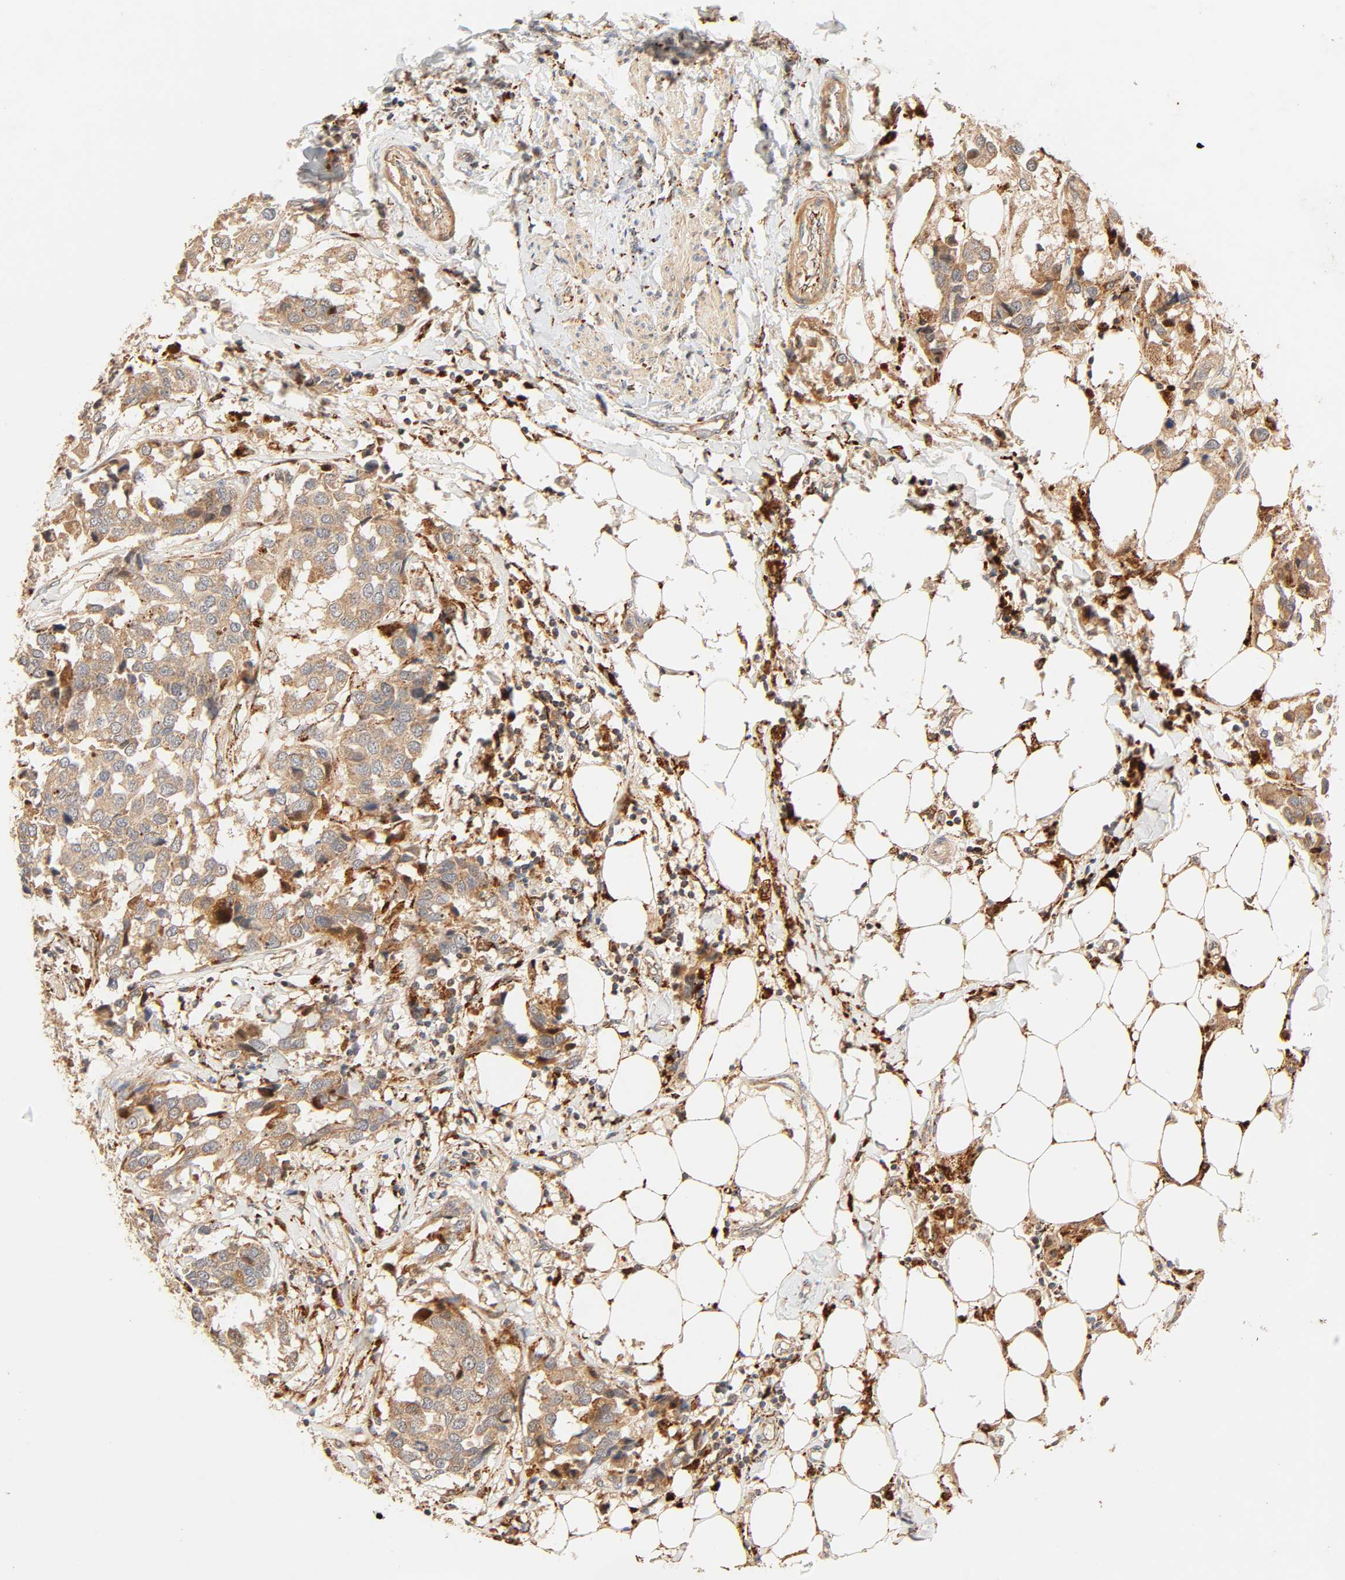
{"staining": {"intensity": "moderate", "quantity": ">75%", "location": "cytoplasmic/membranous"}, "tissue": "breast cancer", "cell_type": "Tumor cells", "image_type": "cancer", "snomed": [{"axis": "morphology", "description": "Duct carcinoma"}, {"axis": "topography", "description": "Breast"}], "caption": "IHC staining of breast infiltrating ductal carcinoma, which displays medium levels of moderate cytoplasmic/membranous expression in approximately >75% of tumor cells indicating moderate cytoplasmic/membranous protein positivity. The staining was performed using DAB (3,3'-diaminobenzidine) (brown) for protein detection and nuclei were counterstained in hematoxylin (blue).", "gene": "MAPK6", "patient": {"sex": "female", "age": 80}}